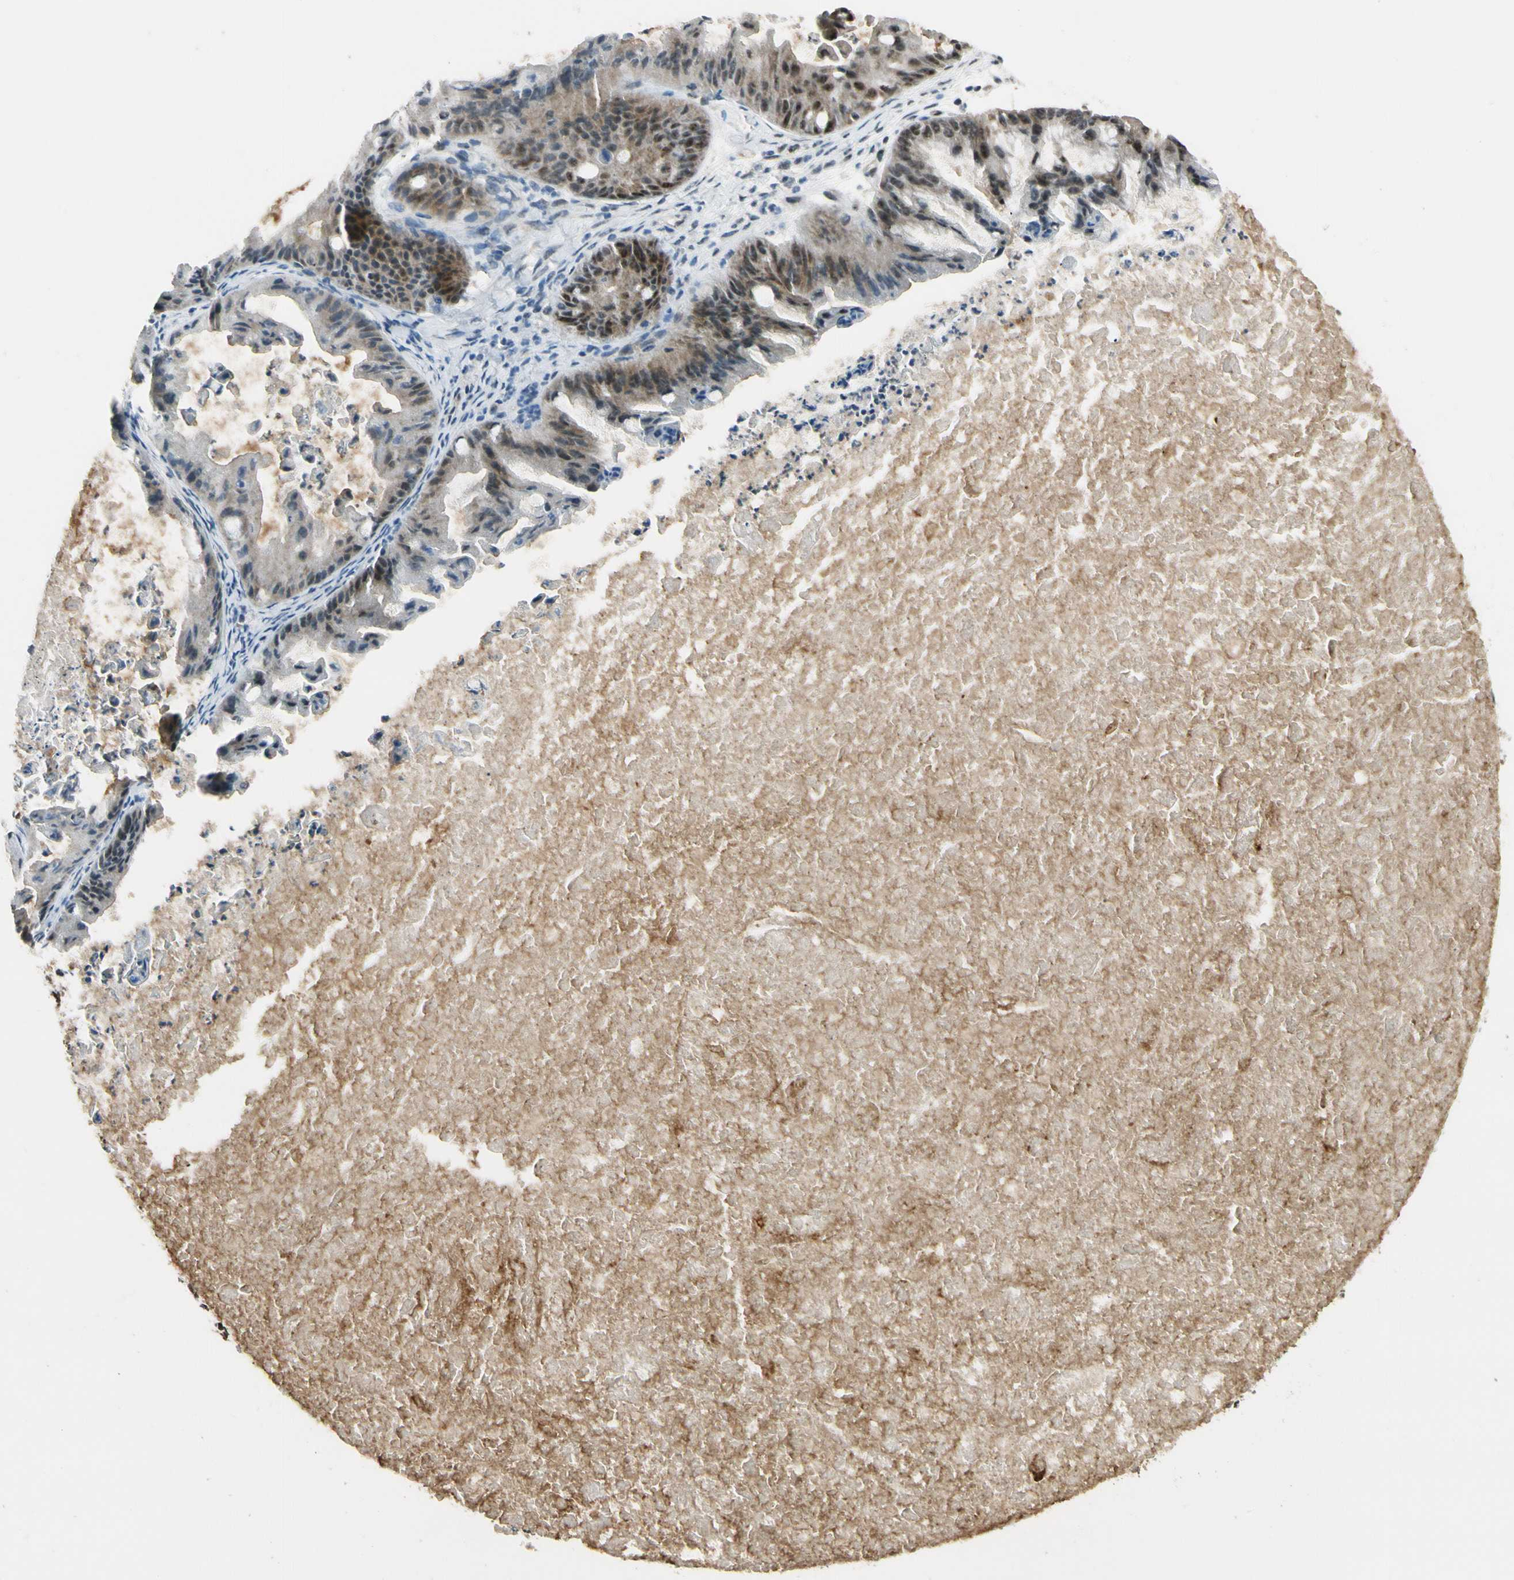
{"staining": {"intensity": "moderate", "quantity": "25%-75%", "location": "cytoplasmic/membranous,nuclear"}, "tissue": "ovarian cancer", "cell_type": "Tumor cells", "image_type": "cancer", "snomed": [{"axis": "morphology", "description": "Cystadenocarcinoma, mucinous, NOS"}, {"axis": "topography", "description": "Ovary"}], "caption": "Approximately 25%-75% of tumor cells in human ovarian cancer (mucinous cystadenocarcinoma) show moderate cytoplasmic/membranous and nuclear protein staining as visualized by brown immunohistochemical staining.", "gene": "MCPH1", "patient": {"sex": "female", "age": 37}}